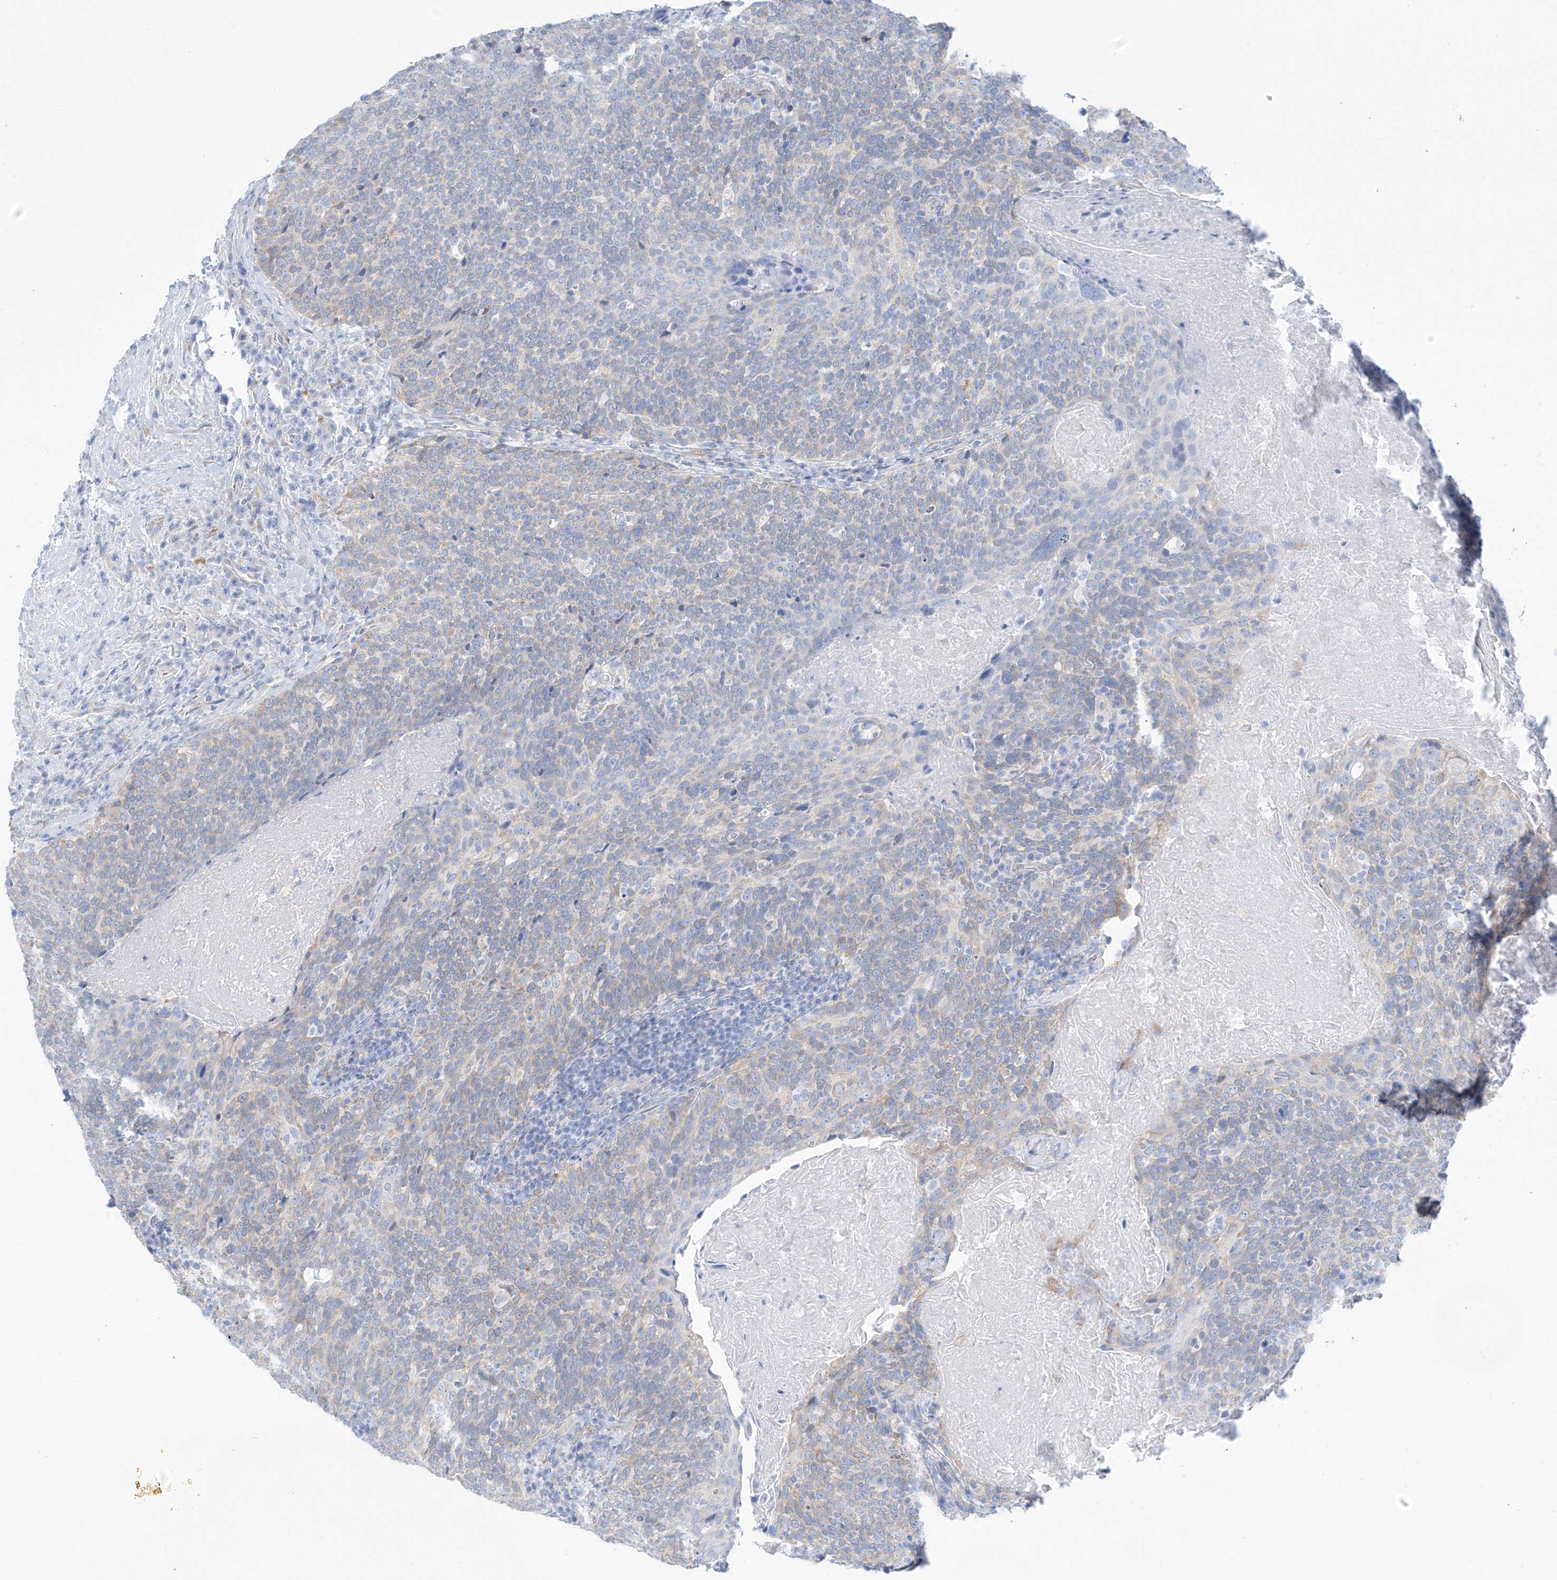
{"staining": {"intensity": "weak", "quantity": "<25%", "location": "cytoplasmic/membranous"}, "tissue": "head and neck cancer", "cell_type": "Tumor cells", "image_type": "cancer", "snomed": [{"axis": "morphology", "description": "Squamous cell carcinoma, NOS"}, {"axis": "morphology", "description": "Squamous cell carcinoma, metastatic, NOS"}, {"axis": "topography", "description": "Lymph node"}, {"axis": "topography", "description": "Head-Neck"}], "caption": "This is an immunohistochemistry micrograph of human head and neck cancer. There is no expression in tumor cells.", "gene": "RCN2", "patient": {"sex": "male", "age": 62}}